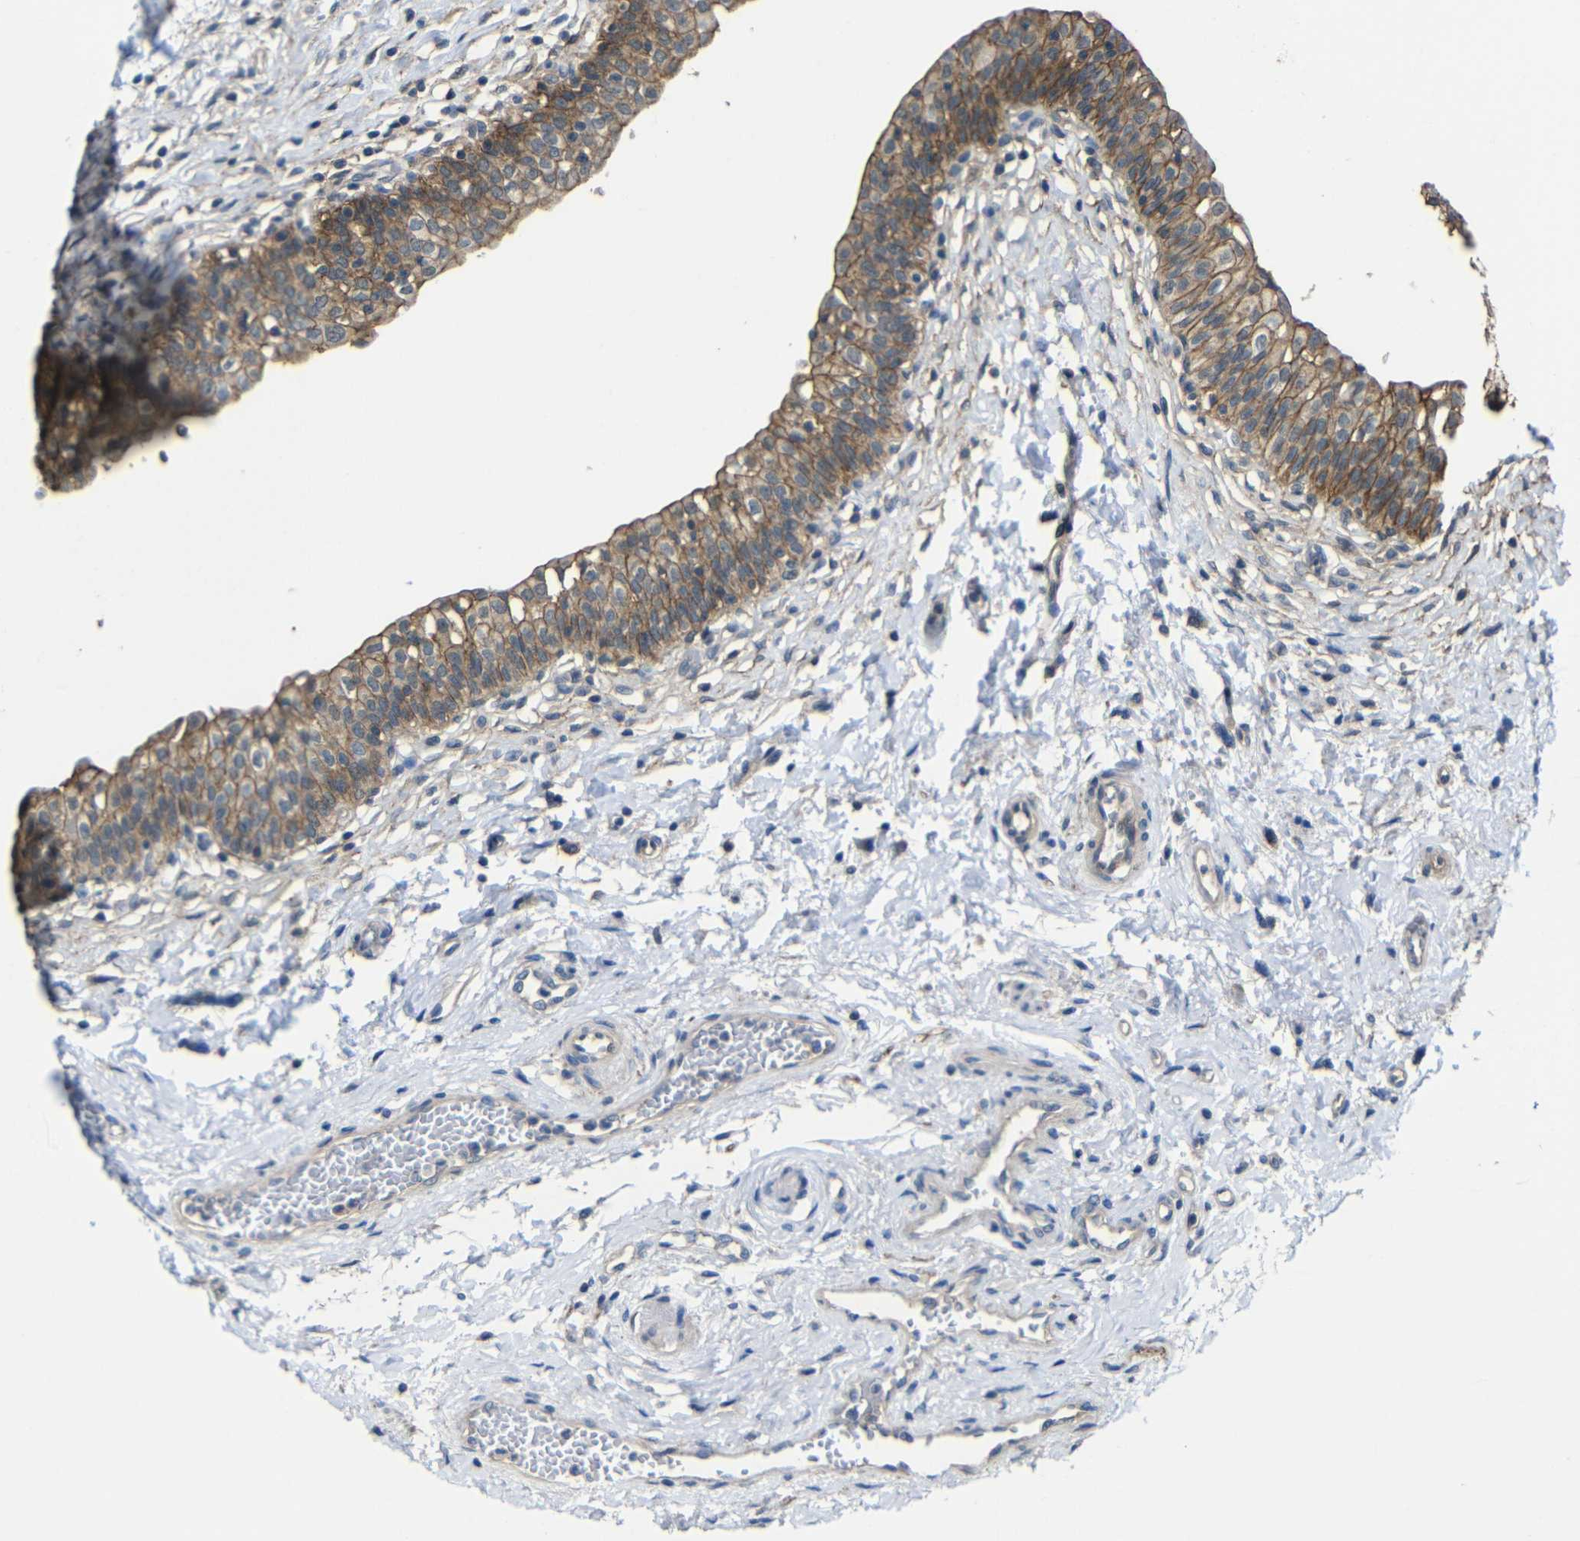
{"staining": {"intensity": "moderate", "quantity": ">75%", "location": "cytoplasmic/membranous"}, "tissue": "urinary bladder", "cell_type": "Urothelial cells", "image_type": "normal", "snomed": [{"axis": "morphology", "description": "Normal tissue, NOS"}, {"axis": "topography", "description": "Urinary bladder"}], "caption": "Urinary bladder stained with DAB IHC reveals medium levels of moderate cytoplasmic/membranous positivity in approximately >75% of urothelial cells.", "gene": "ZNF90", "patient": {"sex": "male", "age": 55}}